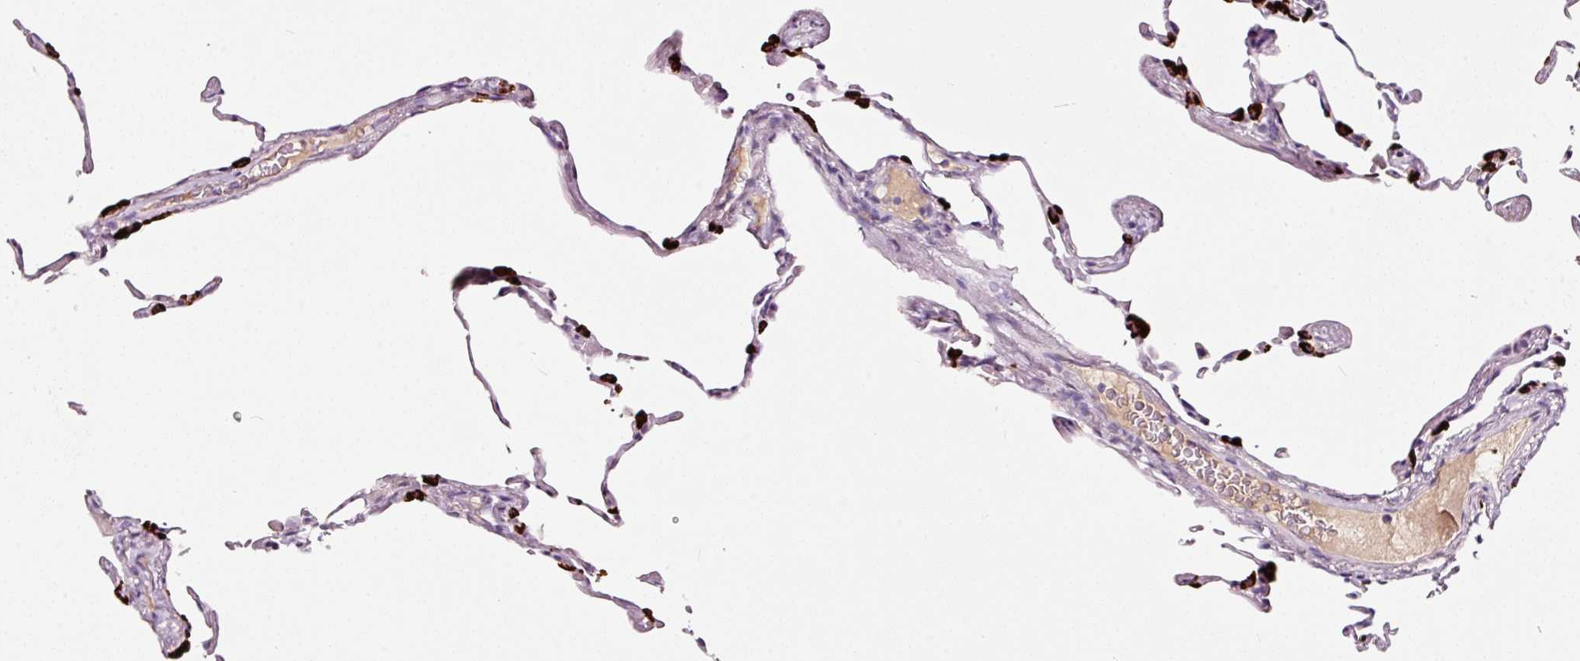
{"staining": {"intensity": "strong", "quantity": "25%-75%", "location": "cytoplasmic/membranous"}, "tissue": "lung", "cell_type": "Alveolar cells", "image_type": "normal", "snomed": [{"axis": "morphology", "description": "Normal tissue, NOS"}, {"axis": "topography", "description": "Lung"}], "caption": "Human lung stained for a protein (brown) reveals strong cytoplasmic/membranous positive expression in approximately 25%-75% of alveolar cells.", "gene": "LAMP3", "patient": {"sex": "female", "age": 57}}